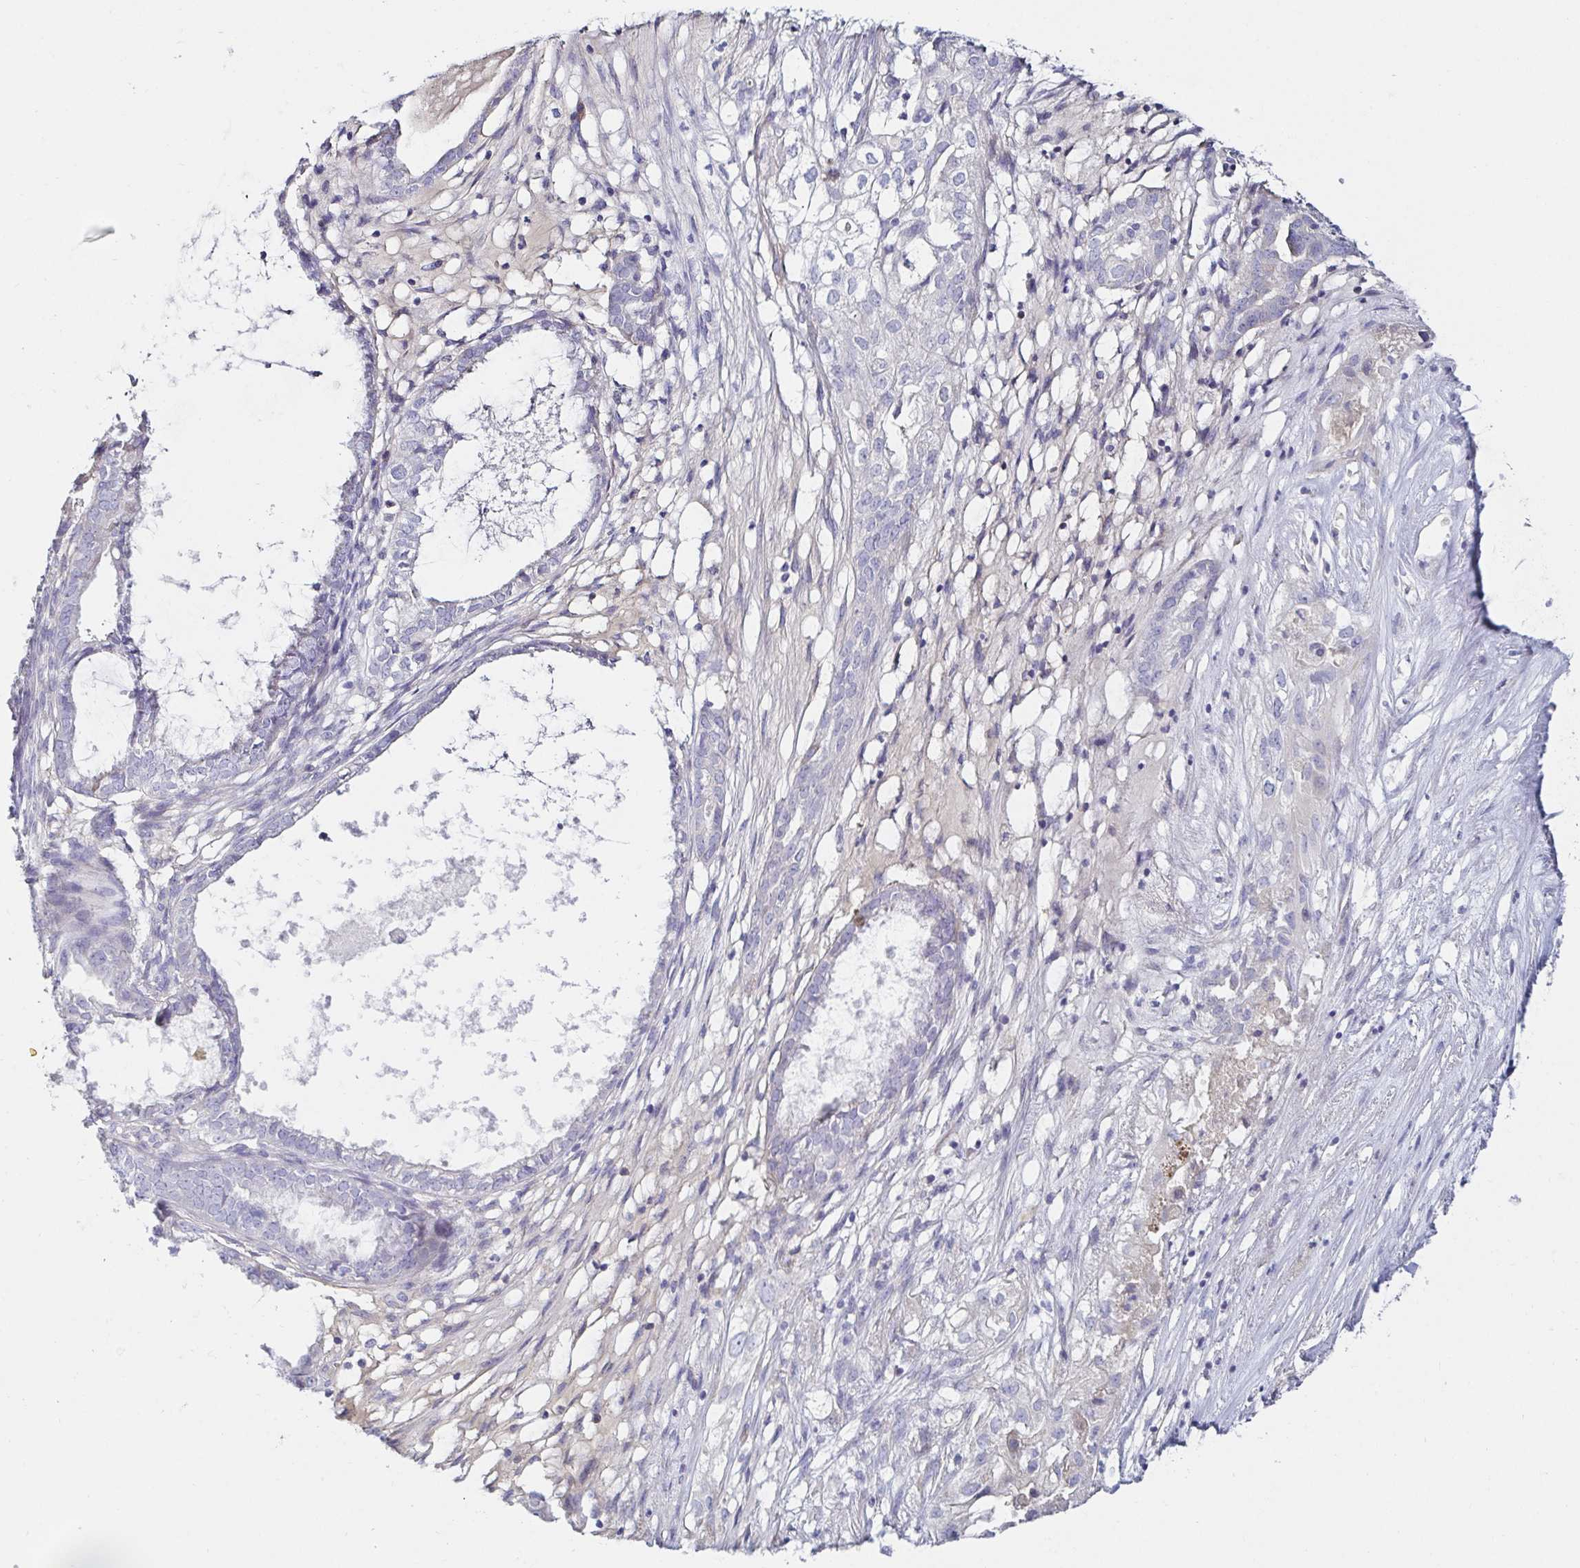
{"staining": {"intensity": "negative", "quantity": "none", "location": "none"}, "tissue": "ovarian cancer", "cell_type": "Tumor cells", "image_type": "cancer", "snomed": [{"axis": "morphology", "description": "Carcinoma, endometroid"}, {"axis": "topography", "description": "Ovary"}], "caption": "DAB (3,3'-diaminobenzidine) immunohistochemical staining of ovarian endometroid carcinoma reveals no significant positivity in tumor cells.", "gene": "C4orf17", "patient": {"sex": "female", "age": 64}}